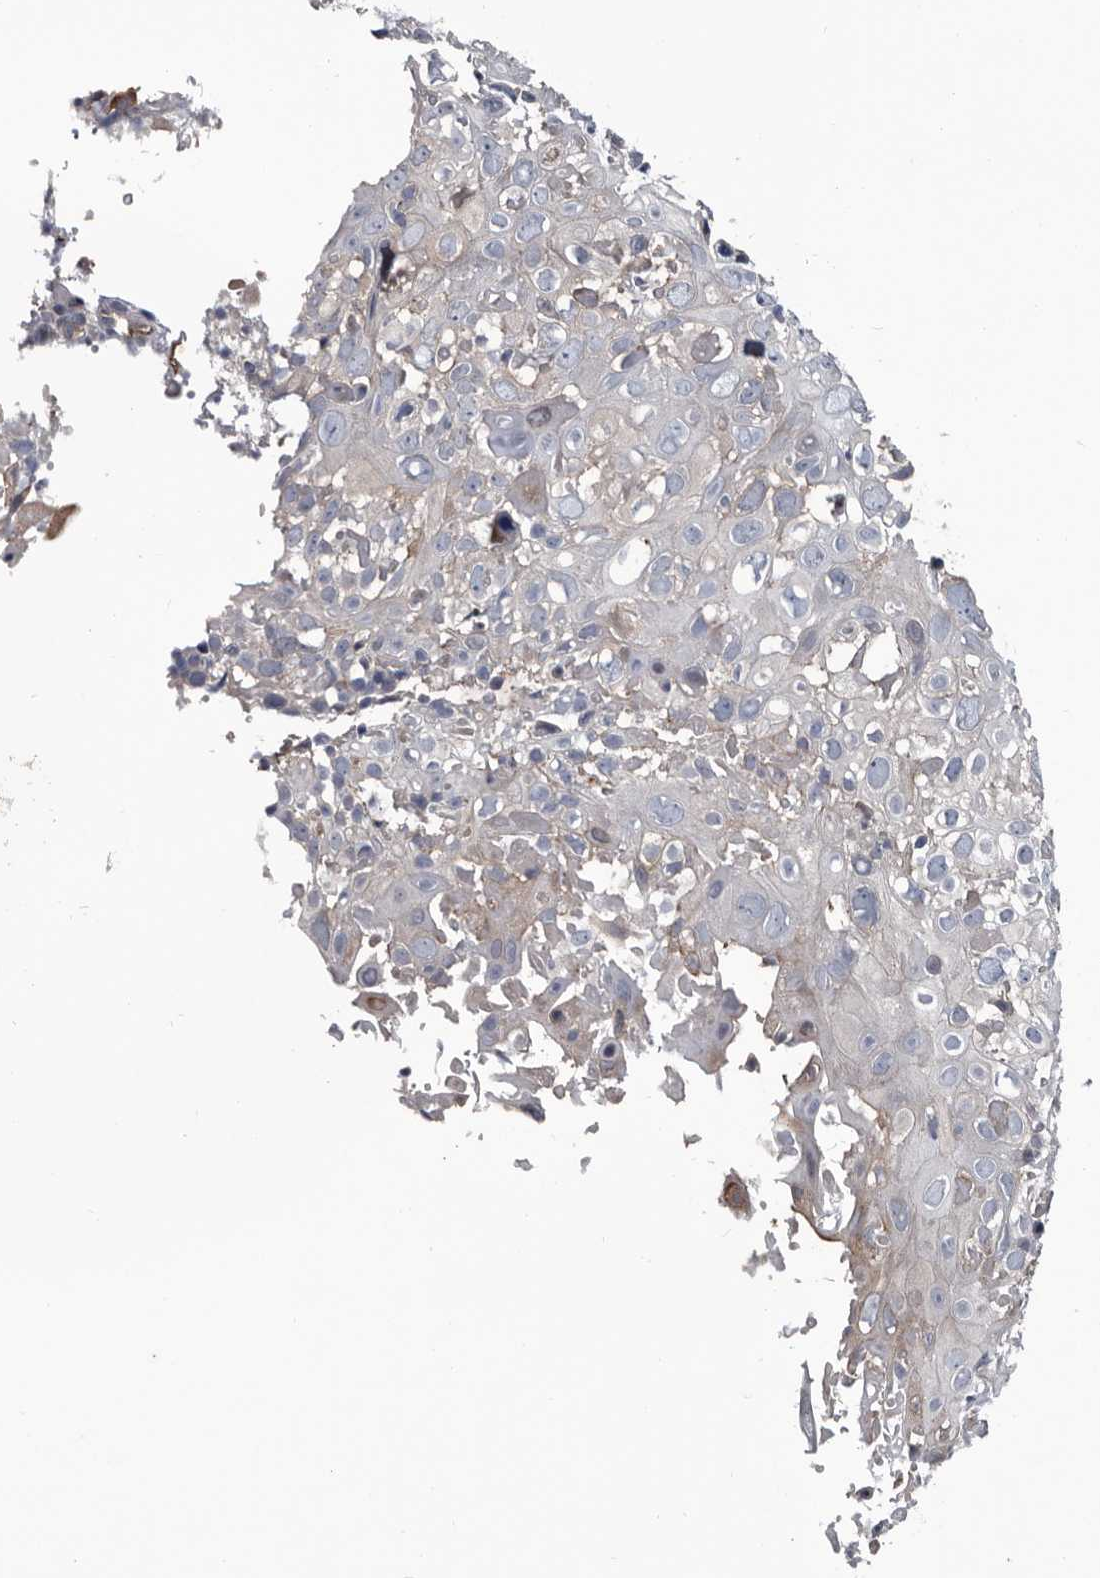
{"staining": {"intensity": "negative", "quantity": "none", "location": "none"}, "tissue": "cervical cancer", "cell_type": "Tumor cells", "image_type": "cancer", "snomed": [{"axis": "morphology", "description": "Squamous cell carcinoma, NOS"}, {"axis": "topography", "description": "Cervix"}], "caption": "Tumor cells are negative for protein expression in human cervical cancer.", "gene": "TSPAN17", "patient": {"sex": "female", "age": 74}}